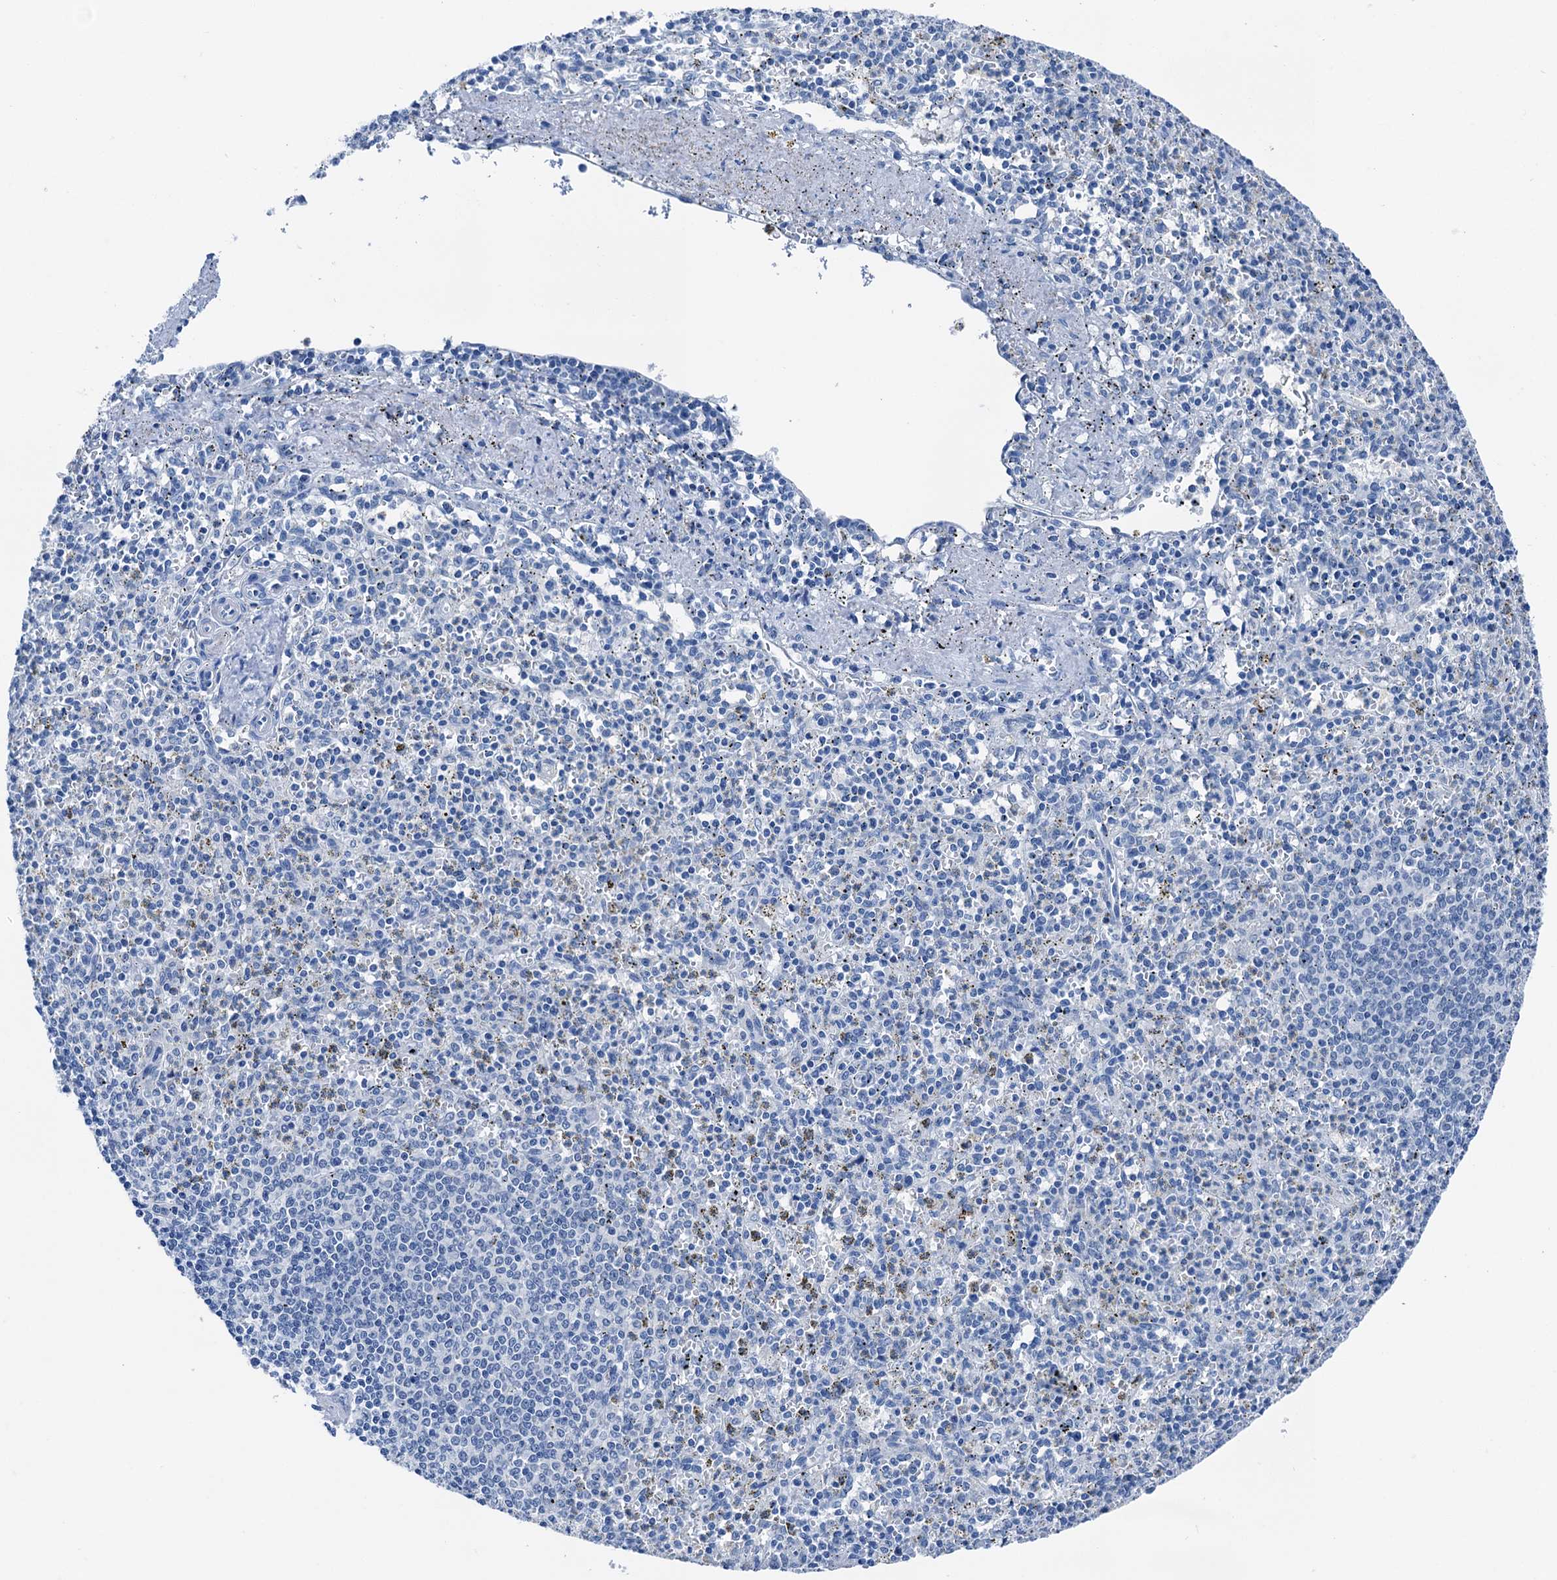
{"staining": {"intensity": "negative", "quantity": "none", "location": "none"}, "tissue": "spleen", "cell_type": "Cells in red pulp", "image_type": "normal", "snomed": [{"axis": "morphology", "description": "Normal tissue, NOS"}, {"axis": "topography", "description": "Spleen"}], "caption": "The image reveals no staining of cells in red pulp in normal spleen. (DAB IHC visualized using brightfield microscopy, high magnification).", "gene": "CBLN3", "patient": {"sex": "male", "age": 72}}